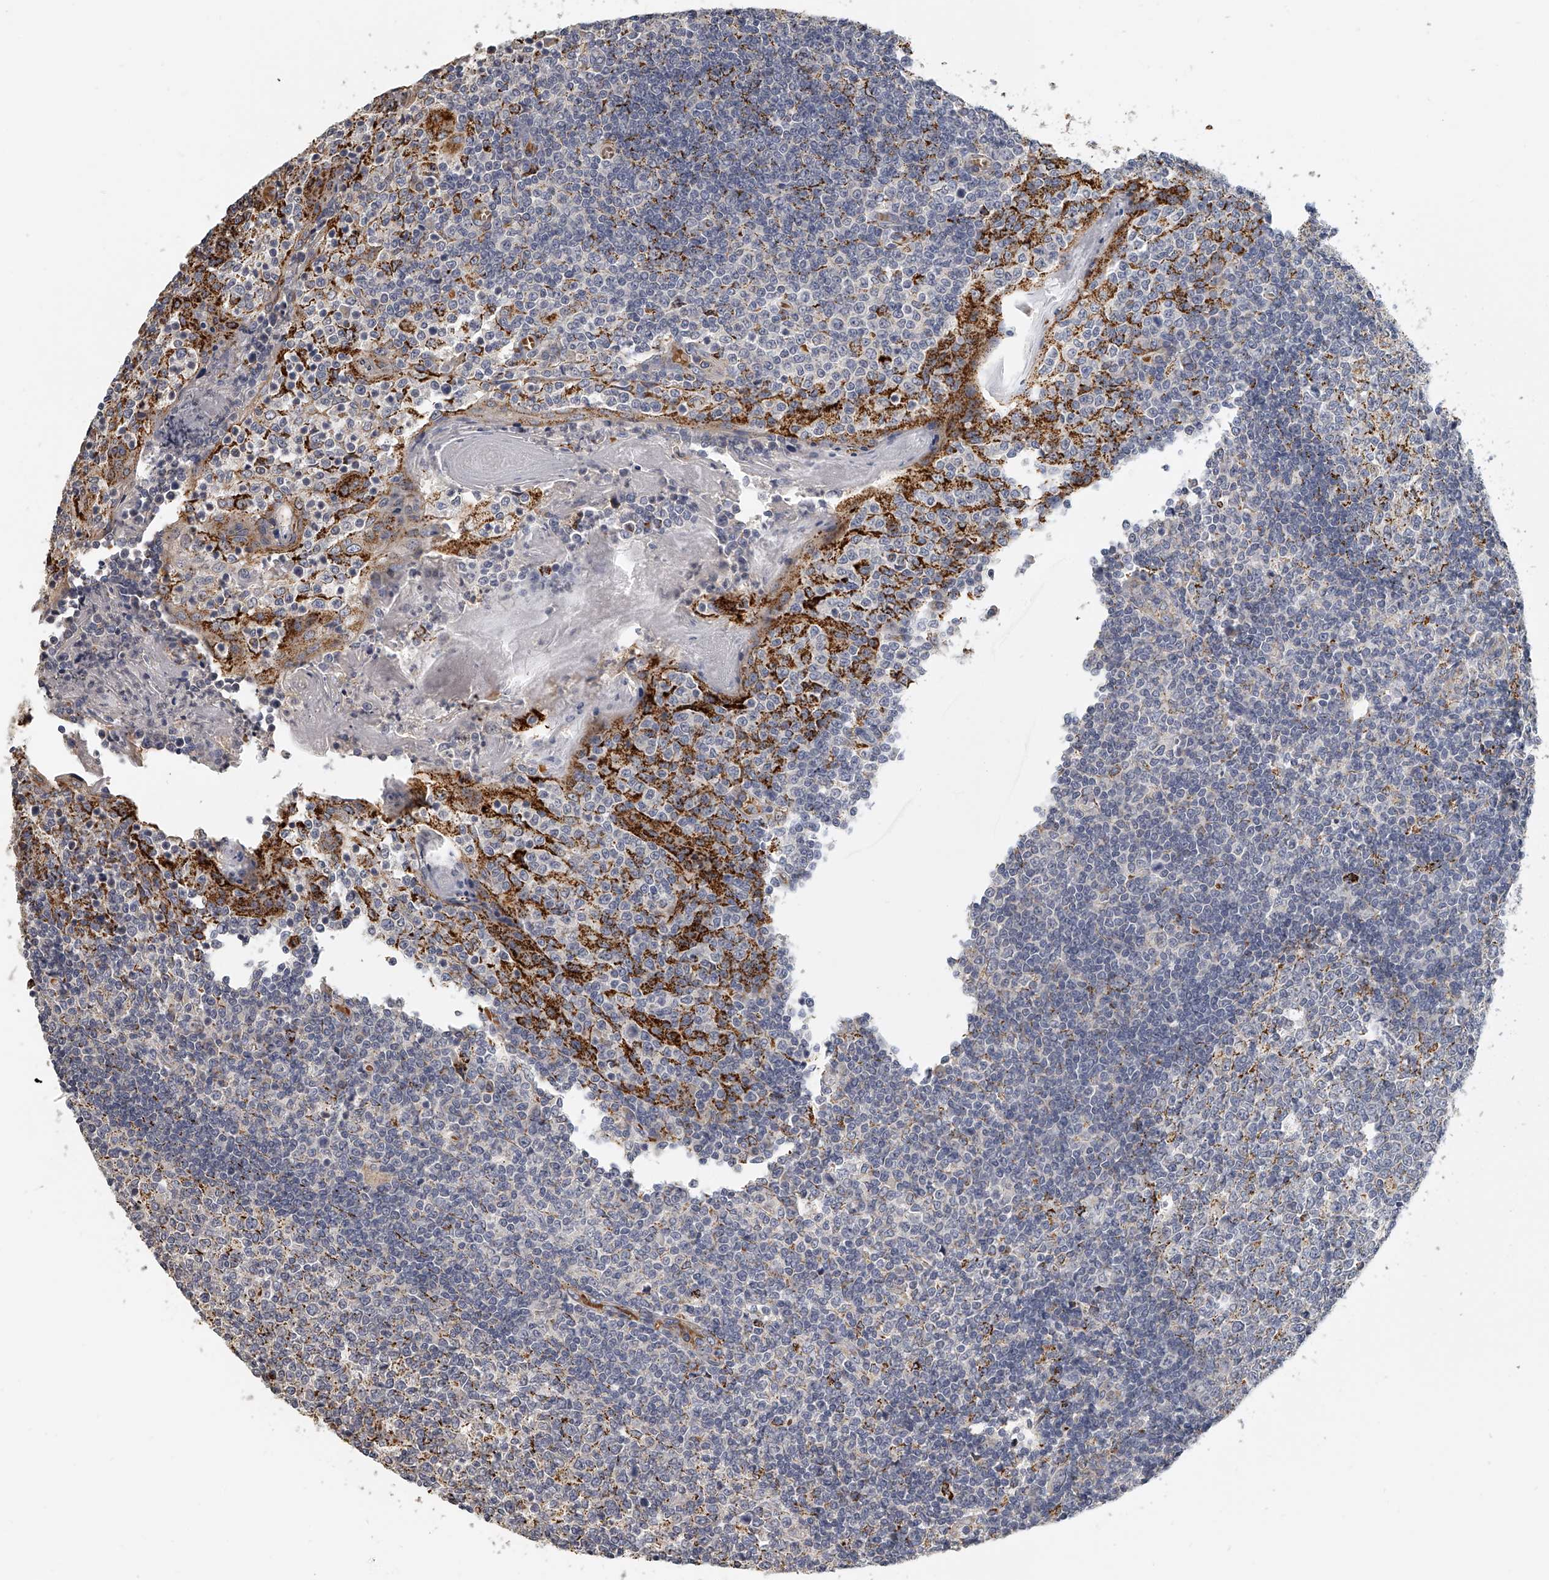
{"staining": {"intensity": "strong", "quantity": "<25%", "location": "cytoplasmic/membranous"}, "tissue": "tonsil", "cell_type": "Germinal center cells", "image_type": "normal", "snomed": [{"axis": "morphology", "description": "Normal tissue, NOS"}, {"axis": "topography", "description": "Tonsil"}], "caption": "The histopathology image shows staining of benign tonsil, revealing strong cytoplasmic/membranous protein positivity (brown color) within germinal center cells. Using DAB (brown) and hematoxylin (blue) stains, captured at high magnification using brightfield microscopy.", "gene": "KLHL7", "patient": {"sex": "female", "age": 19}}